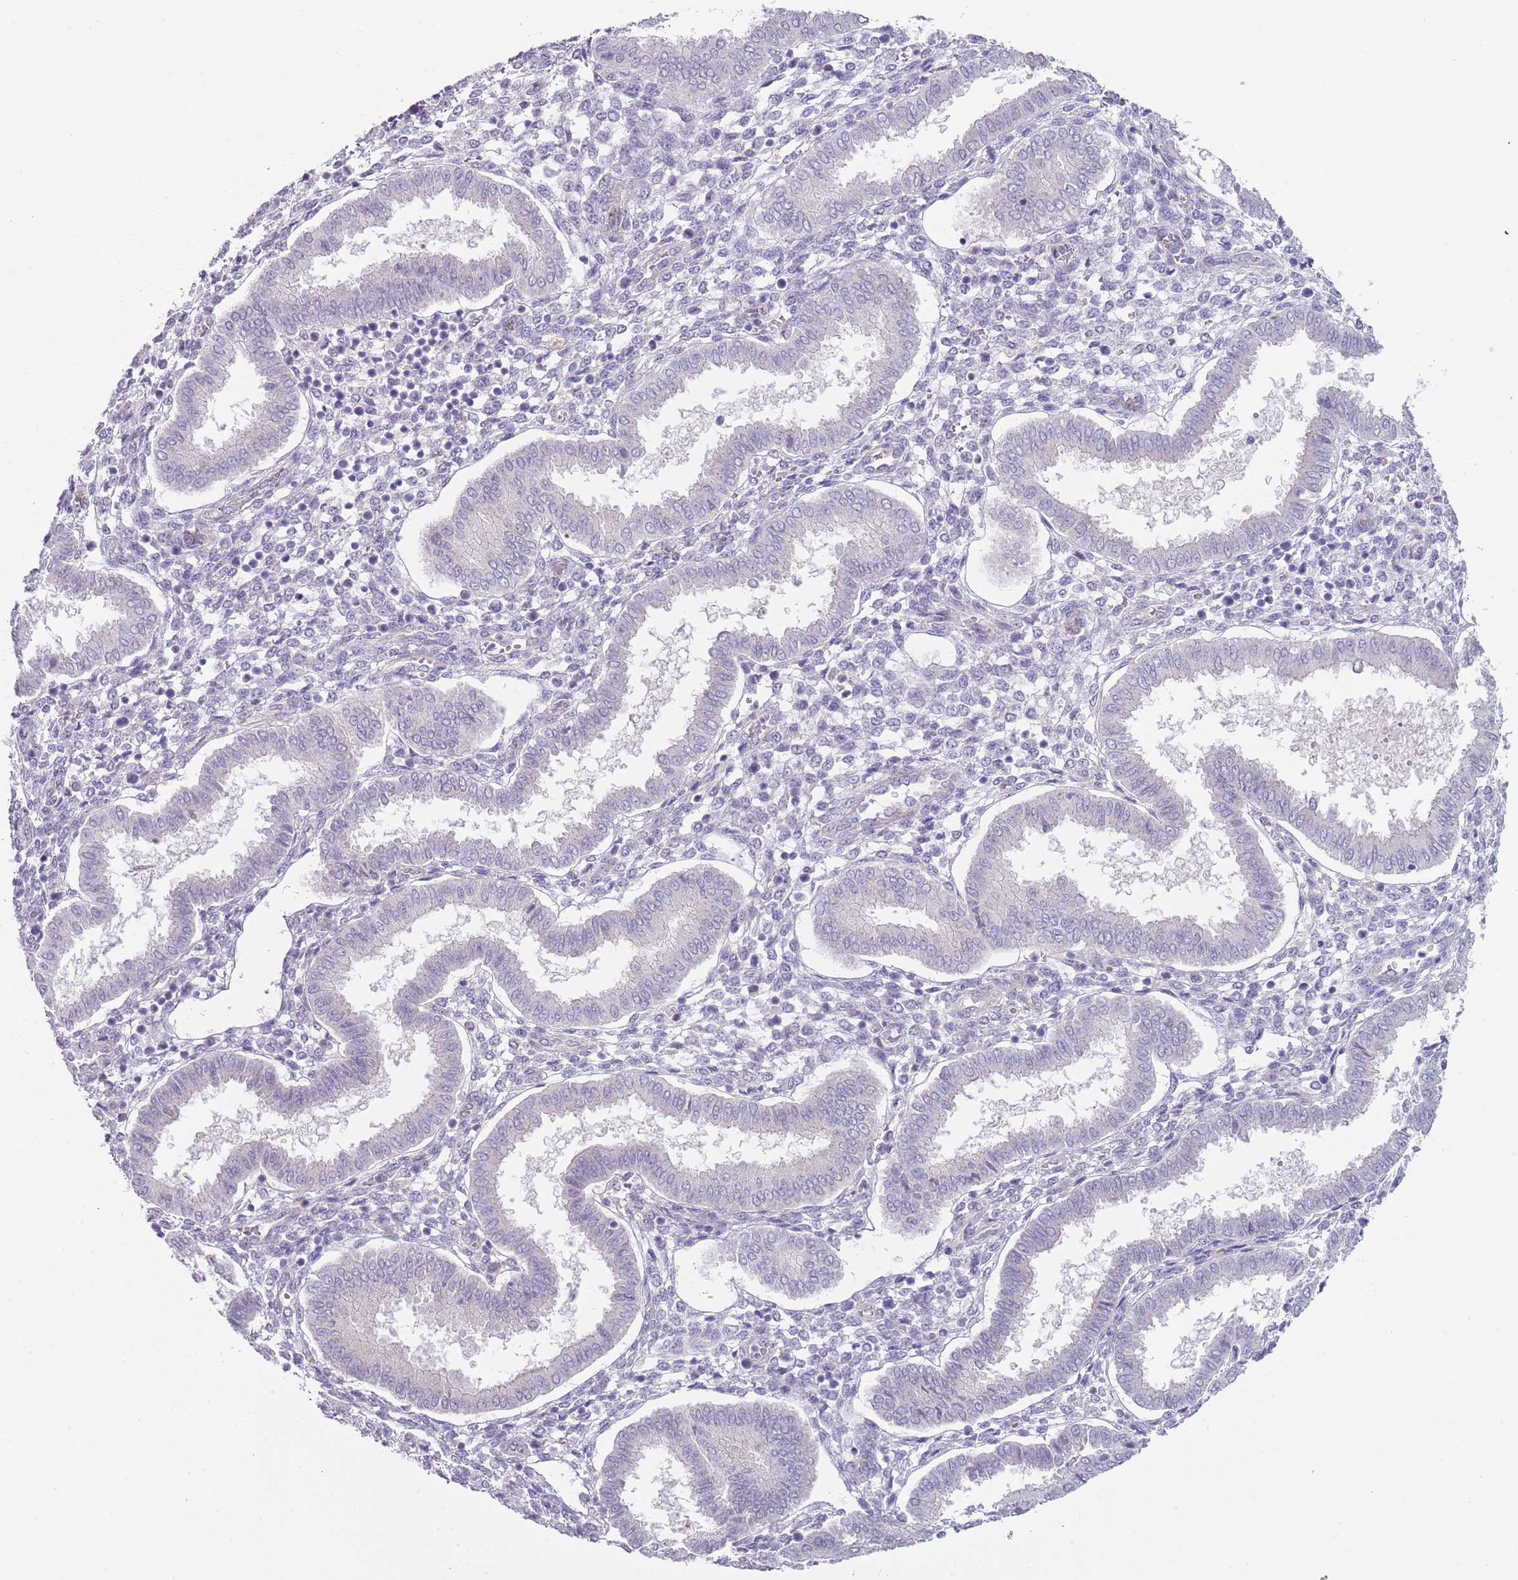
{"staining": {"intensity": "negative", "quantity": "none", "location": "none"}, "tissue": "endometrium", "cell_type": "Cells in endometrial stroma", "image_type": "normal", "snomed": [{"axis": "morphology", "description": "Normal tissue, NOS"}, {"axis": "topography", "description": "Endometrium"}], "caption": "The image displays no staining of cells in endometrial stroma in normal endometrium.", "gene": "TNRC6C", "patient": {"sex": "female", "age": 24}}